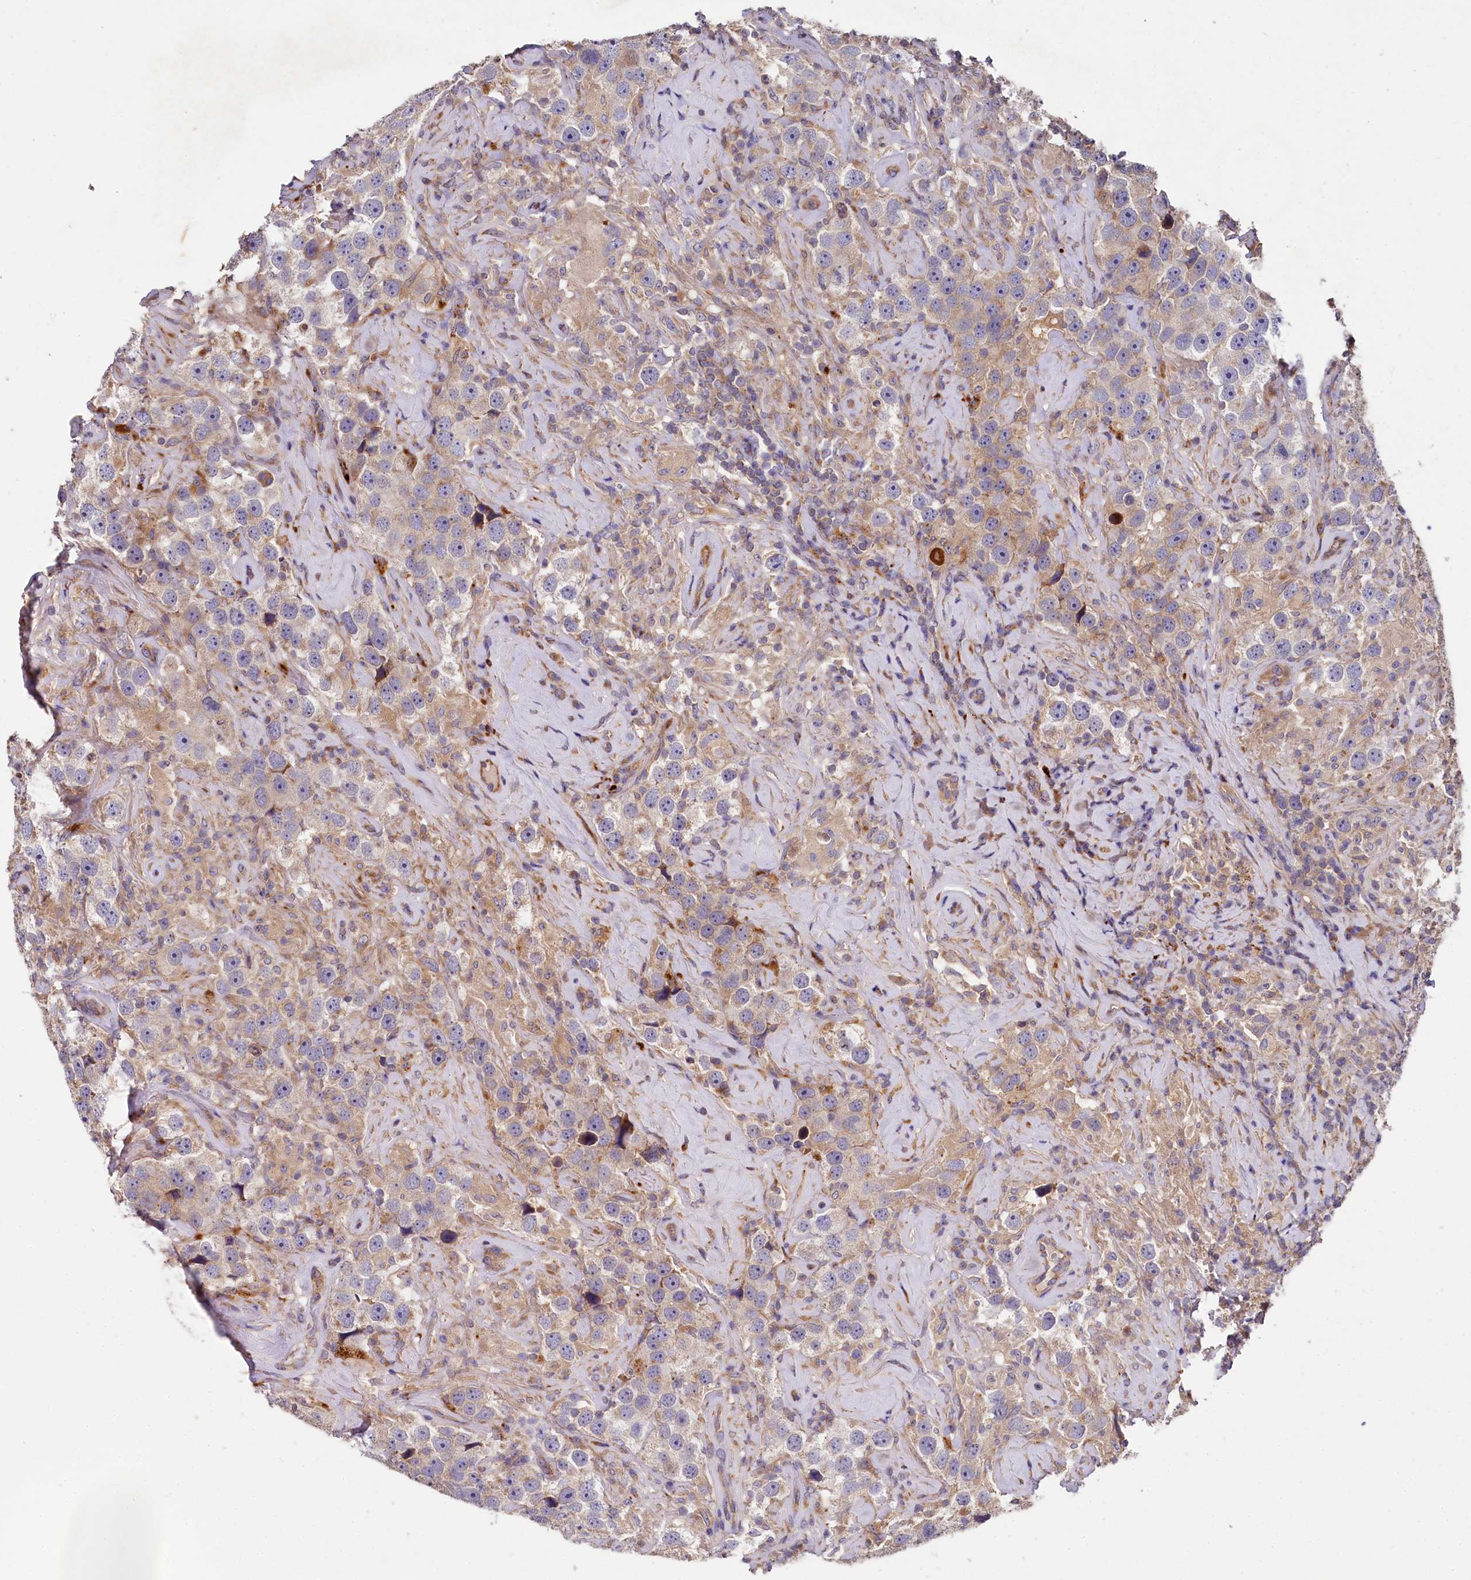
{"staining": {"intensity": "weak", "quantity": "25%-75%", "location": "cytoplasmic/membranous"}, "tissue": "testis cancer", "cell_type": "Tumor cells", "image_type": "cancer", "snomed": [{"axis": "morphology", "description": "Seminoma, NOS"}, {"axis": "topography", "description": "Testis"}], "caption": "Testis cancer (seminoma) was stained to show a protein in brown. There is low levels of weak cytoplasmic/membranous expression in about 25%-75% of tumor cells.", "gene": "SPRYD3", "patient": {"sex": "male", "age": 49}}